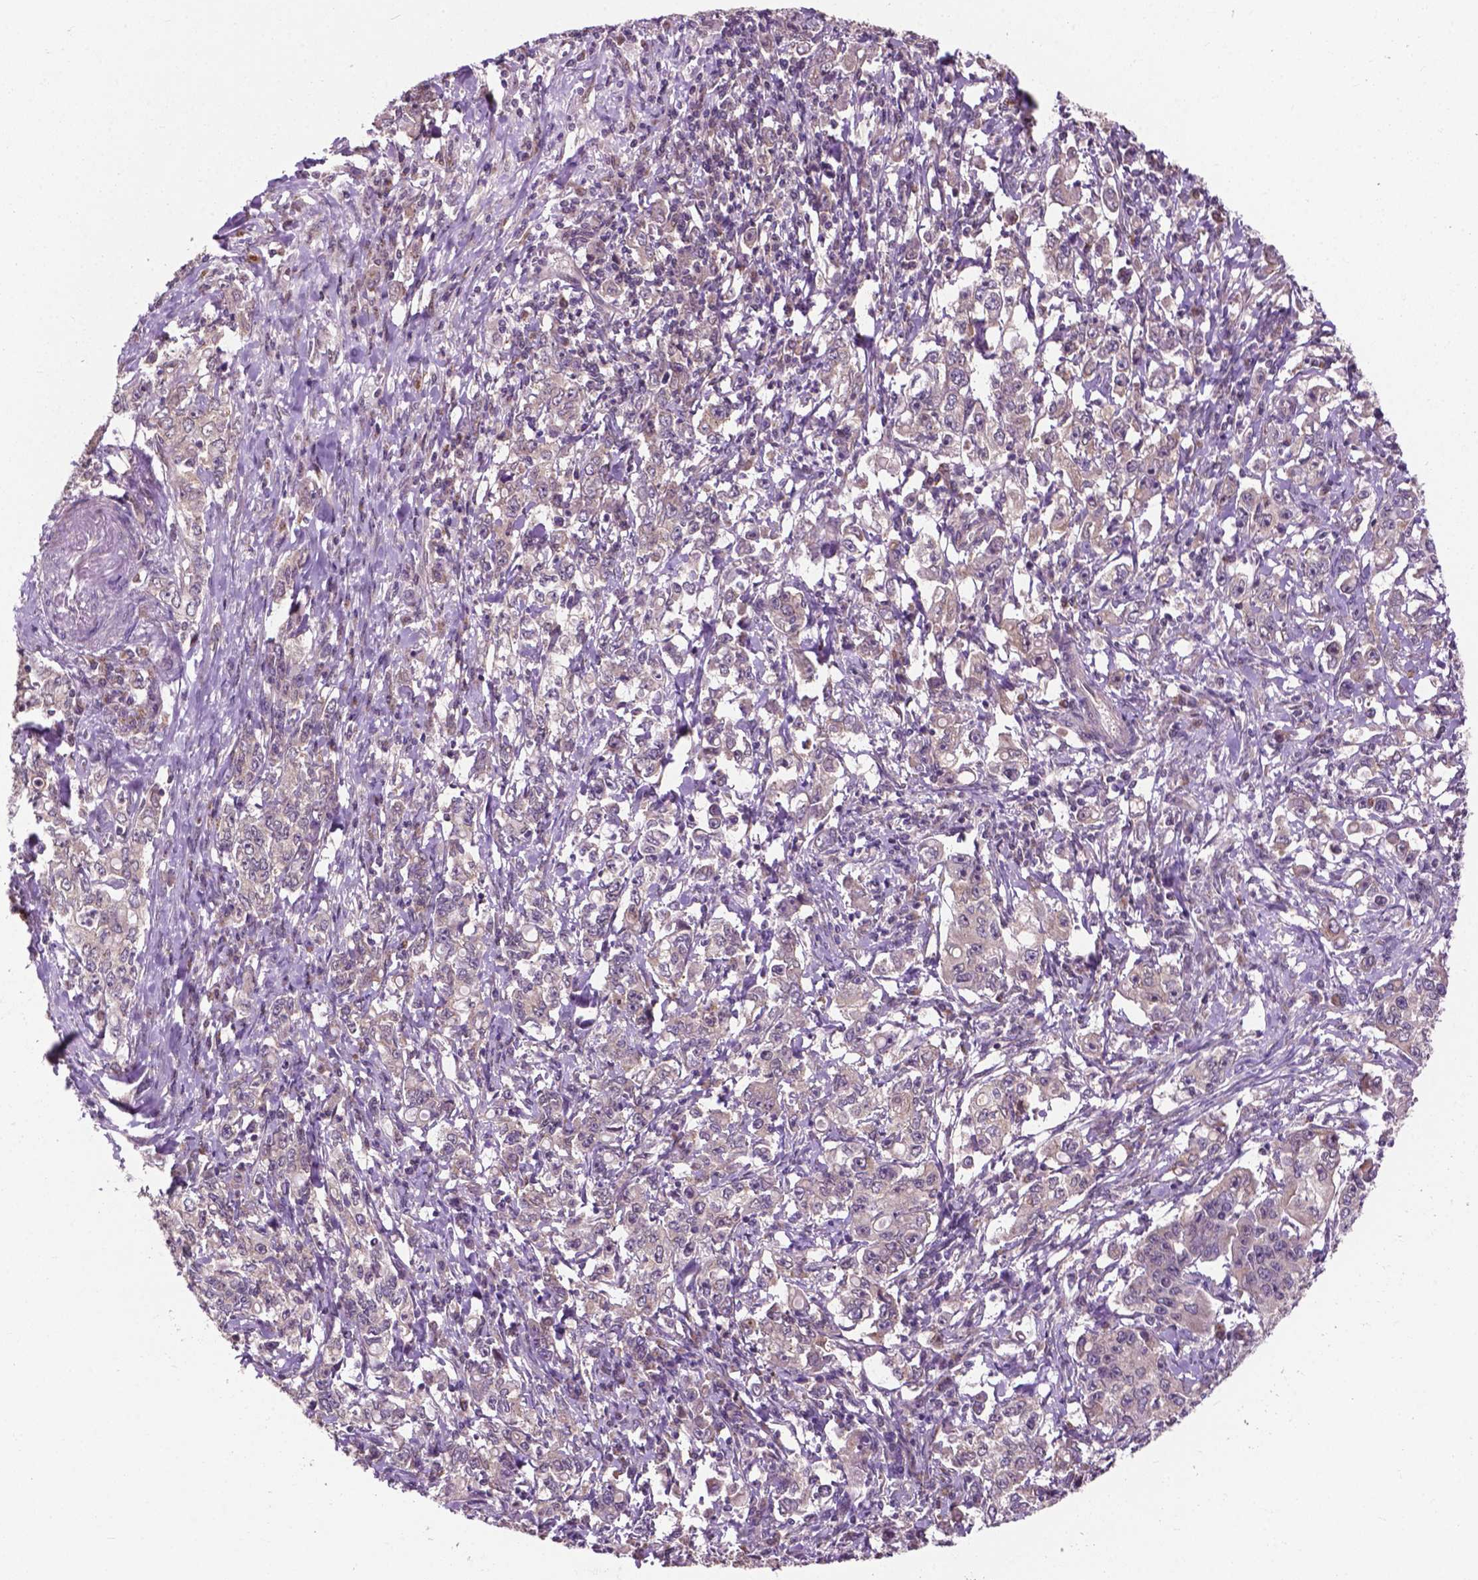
{"staining": {"intensity": "weak", "quantity": "25%-75%", "location": "cytoplasmic/membranous"}, "tissue": "stomach cancer", "cell_type": "Tumor cells", "image_type": "cancer", "snomed": [{"axis": "morphology", "description": "Adenocarcinoma, NOS"}, {"axis": "topography", "description": "Stomach, lower"}], "caption": "A histopathology image of human adenocarcinoma (stomach) stained for a protein demonstrates weak cytoplasmic/membranous brown staining in tumor cells. Using DAB (brown) and hematoxylin (blue) stains, captured at high magnification using brightfield microscopy.", "gene": "PPP1CB", "patient": {"sex": "female", "age": 72}}